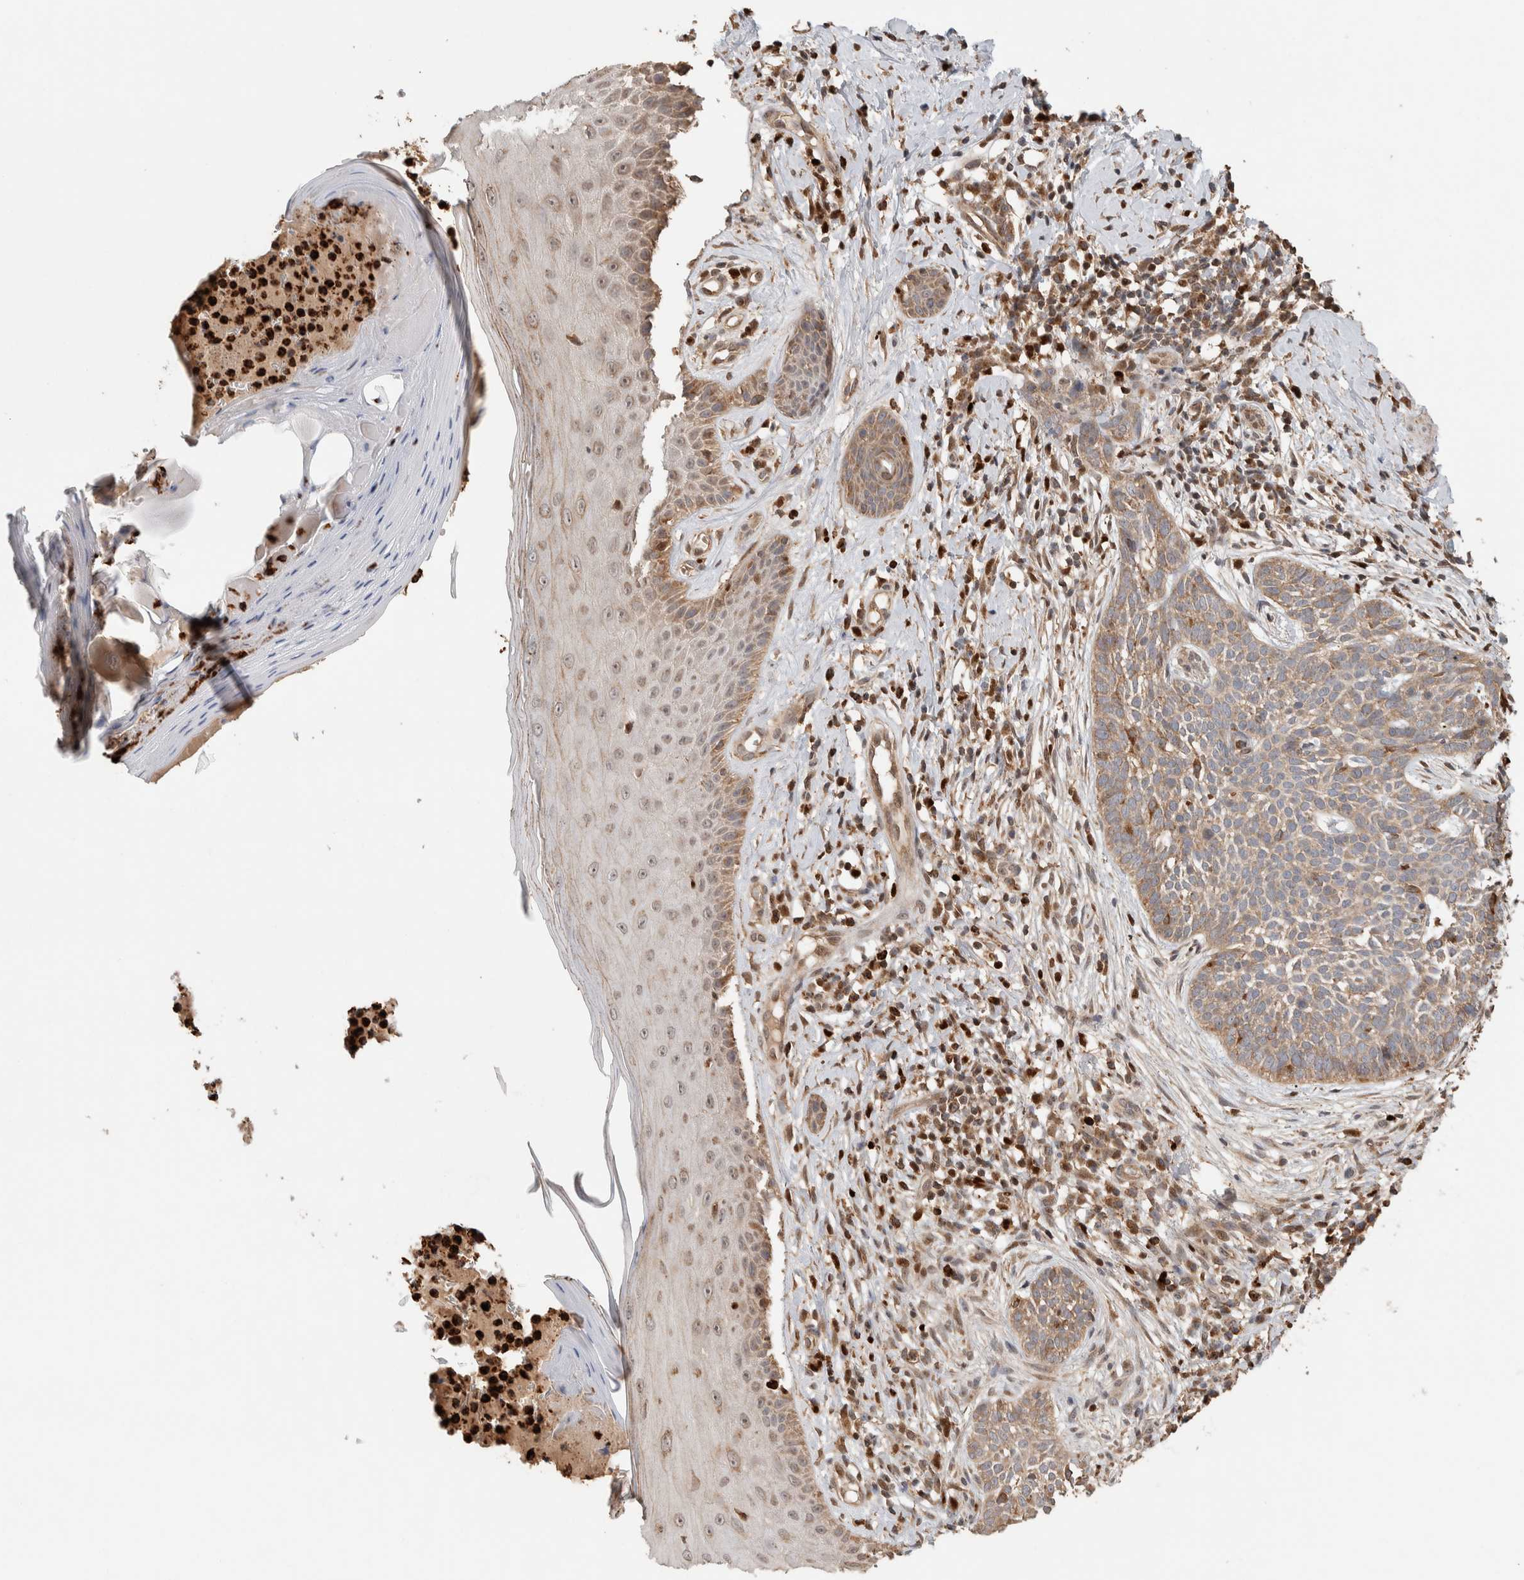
{"staining": {"intensity": "weak", "quantity": ">75%", "location": "cytoplasmic/membranous"}, "tissue": "skin cancer", "cell_type": "Tumor cells", "image_type": "cancer", "snomed": [{"axis": "morphology", "description": "Normal tissue, NOS"}, {"axis": "morphology", "description": "Basal cell carcinoma"}, {"axis": "topography", "description": "Skin"}], "caption": "Protein staining demonstrates weak cytoplasmic/membranous positivity in about >75% of tumor cells in skin cancer (basal cell carcinoma).", "gene": "VPS53", "patient": {"sex": "male", "age": 67}}